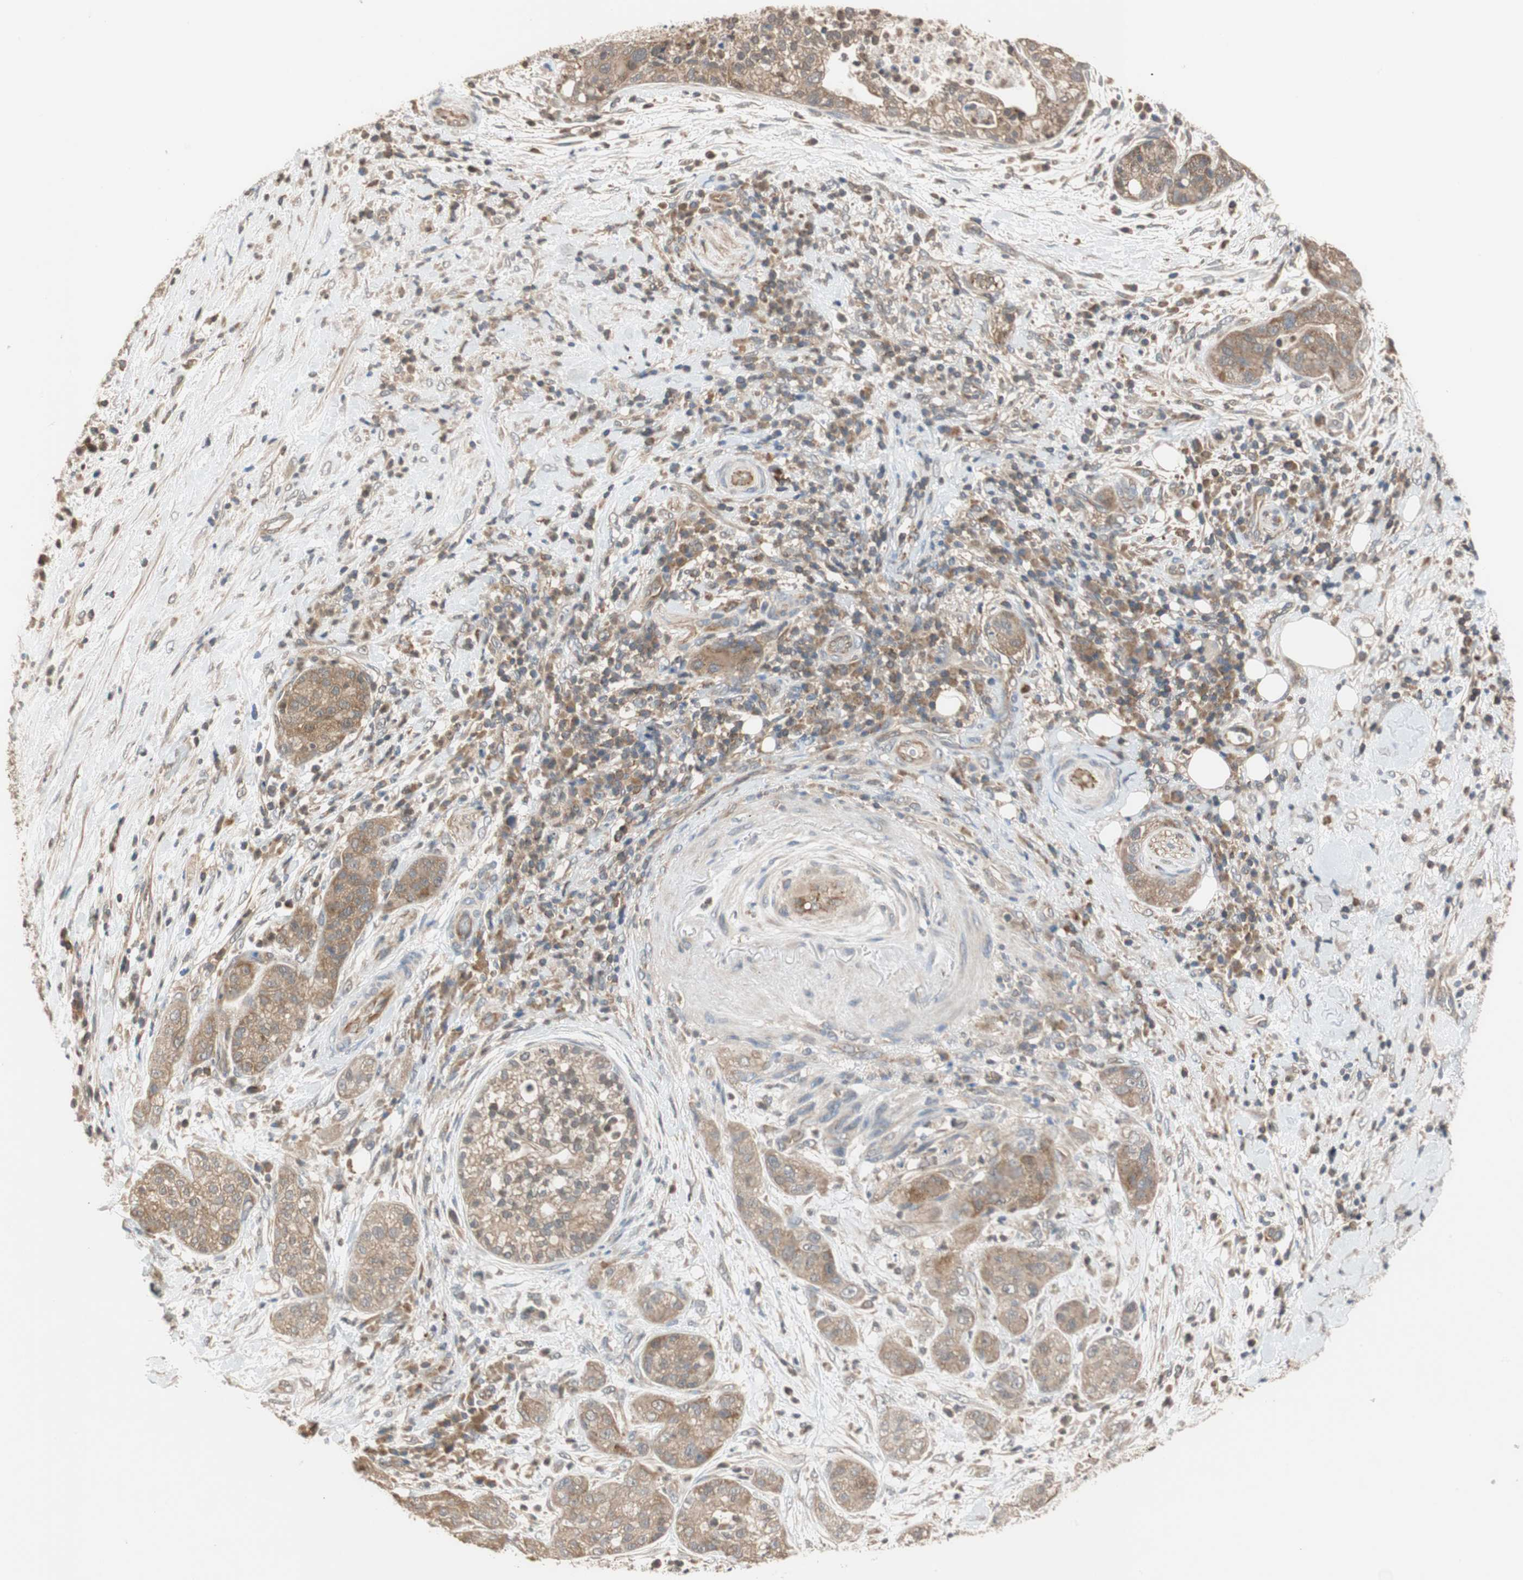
{"staining": {"intensity": "moderate", "quantity": ">75%", "location": "cytoplasmic/membranous"}, "tissue": "pancreatic cancer", "cell_type": "Tumor cells", "image_type": "cancer", "snomed": [{"axis": "morphology", "description": "Adenocarcinoma, NOS"}, {"axis": "topography", "description": "Pancreas"}], "caption": "Moderate cytoplasmic/membranous protein expression is identified in approximately >75% of tumor cells in pancreatic adenocarcinoma.", "gene": "MAP4K2", "patient": {"sex": "female", "age": 78}}